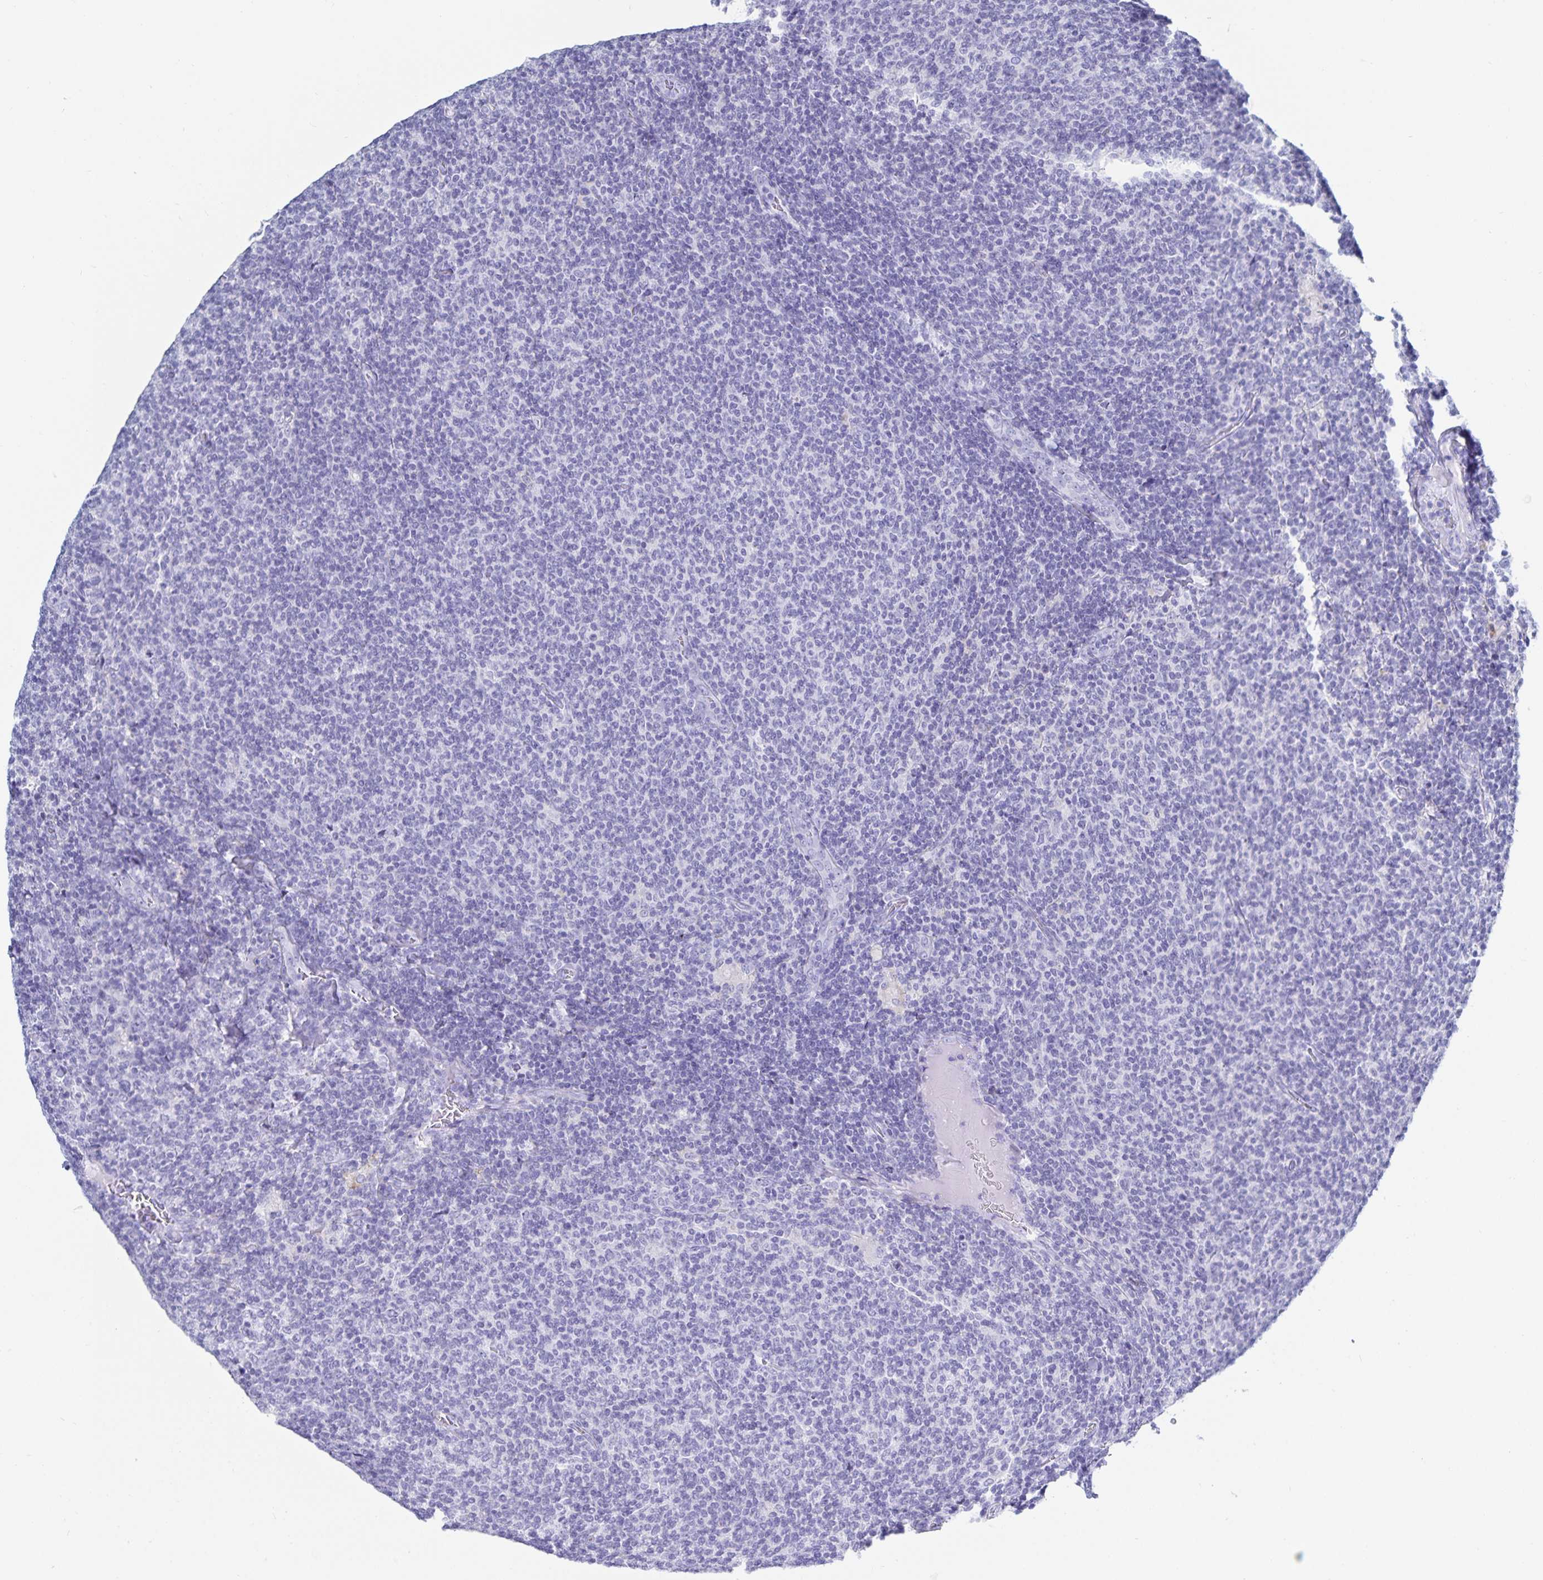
{"staining": {"intensity": "negative", "quantity": "none", "location": "none"}, "tissue": "lymphoma", "cell_type": "Tumor cells", "image_type": "cancer", "snomed": [{"axis": "morphology", "description": "Malignant lymphoma, non-Hodgkin's type, Low grade"}, {"axis": "topography", "description": "Lymph node"}], "caption": "Tumor cells show no significant staining in malignant lymphoma, non-Hodgkin's type (low-grade).", "gene": "C19orf73", "patient": {"sex": "male", "age": 52}}